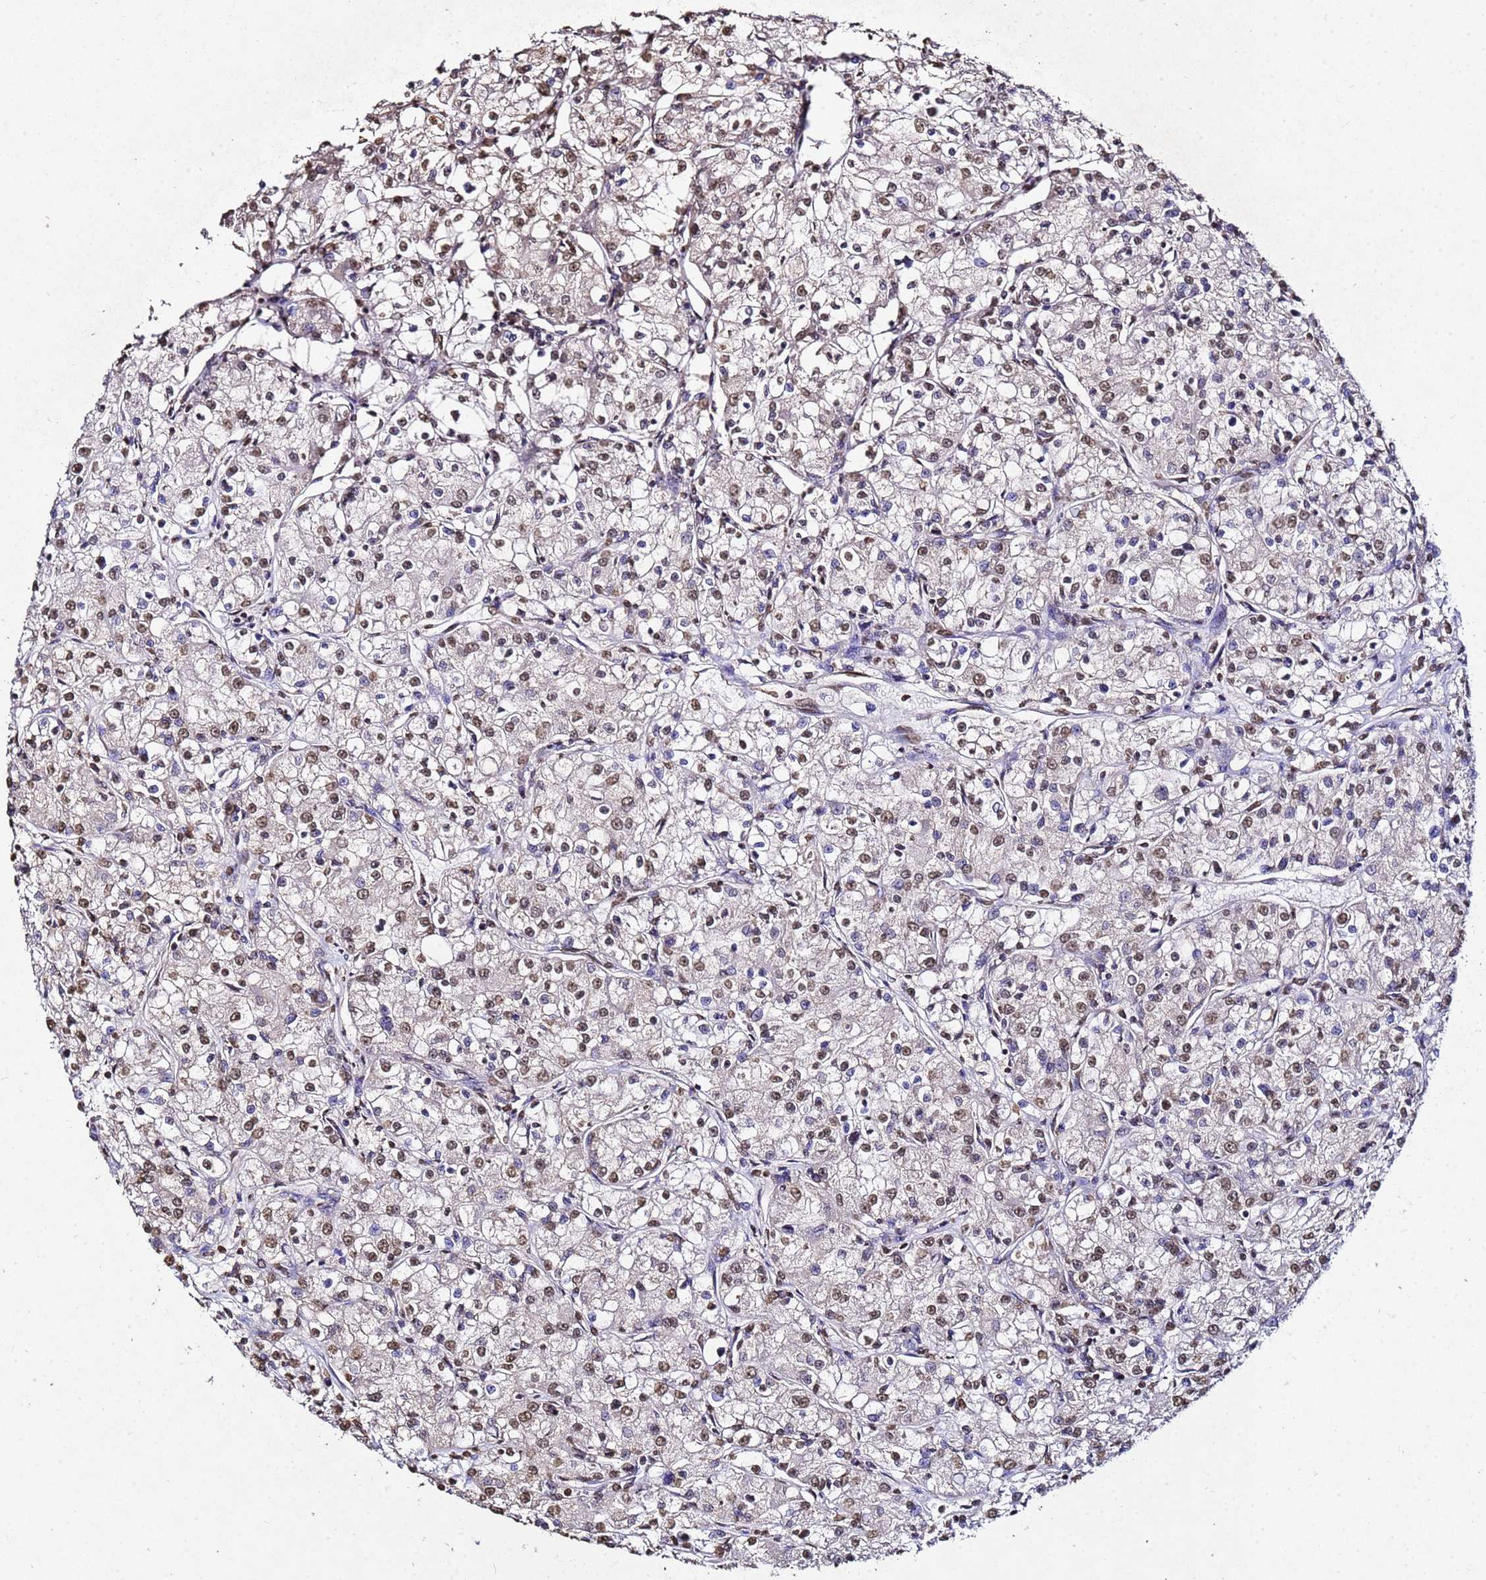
{"staining": {"intensity": "moderate", "quantity": ">75%", "location": "nuclear"}, "tissue": "renal cancer", "cell_type": "Tumor cells", "image_type": "cancer", "snomed": [{"axis": "morphology", "description": "Adenocarcinoma, NOS"}, {"axis": "topography", "description": "Kidney"}], "caption": "Immunohistochemical staining of human adenocarcinoma (renal) shows medium levels of moderate nuclear protein expression in approximately >75% of tumor cells.", "gene": "MYOCD", "patient": {"sex": "female", "age": 59}}